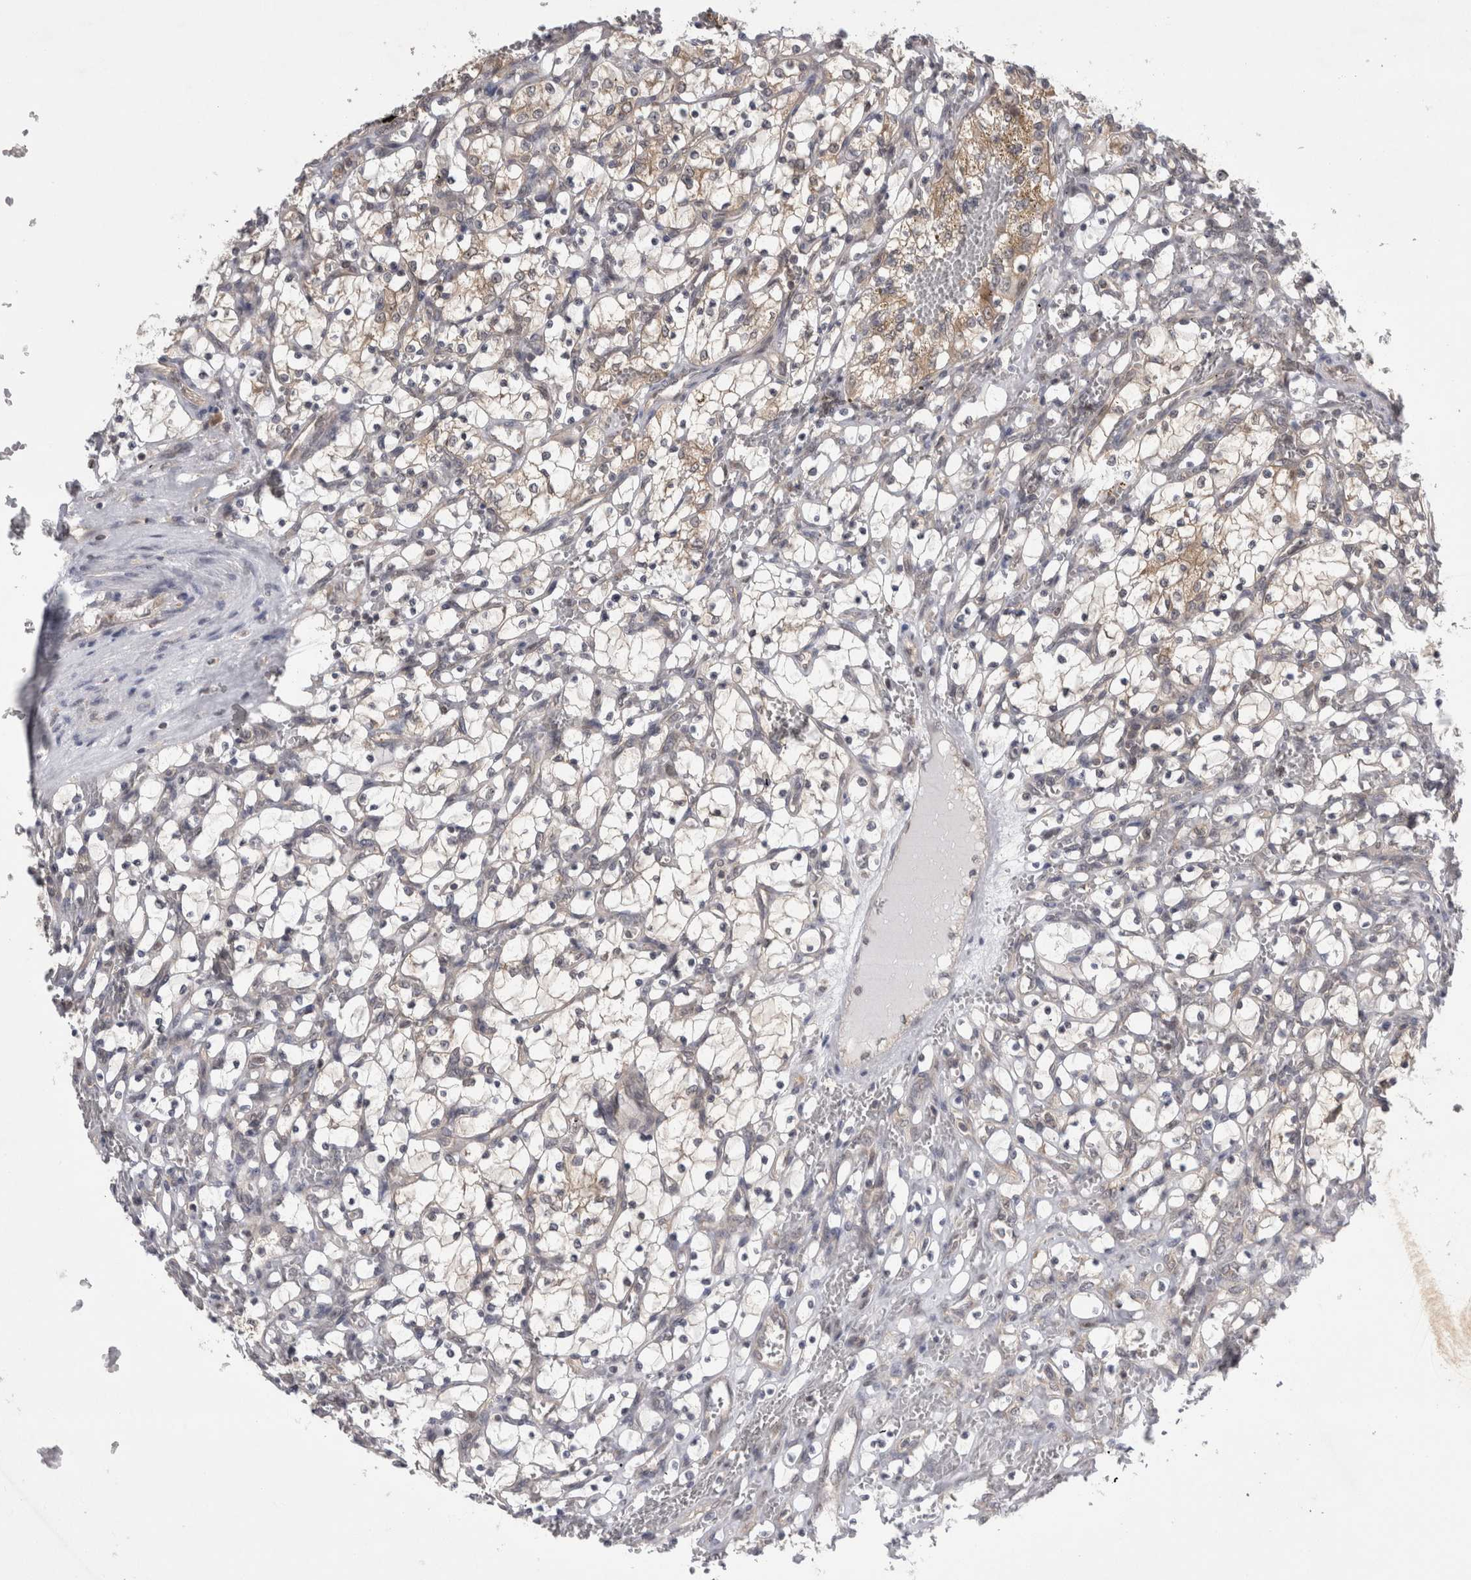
{"staining": {"intensity": "weak", "quantity": "25%-75%", "location": "cytoplasmic/membranous"}, "tissue": "renal cancer", "cell_type": "Tumor cells", "image_type": "cancer", "snomed": [{"axis": "morphology", "description": "Adenocarcinoma, NOS"}, {"axis": "topography", "description": "Kidney"}], "caption": "Renal adenocarcinoma tissue displays weak cytoplasmic/membranous positivity in approximately 25%-75% of tumor cells, visualized by immunohistochemistry. The protein of interest is stained brown, and the nuclei are stained in blue (DAB IHC with brightfield microscopy, high magnification).", "gene": "PSMB2", "patient": {"sex": "female", "age": 69}}